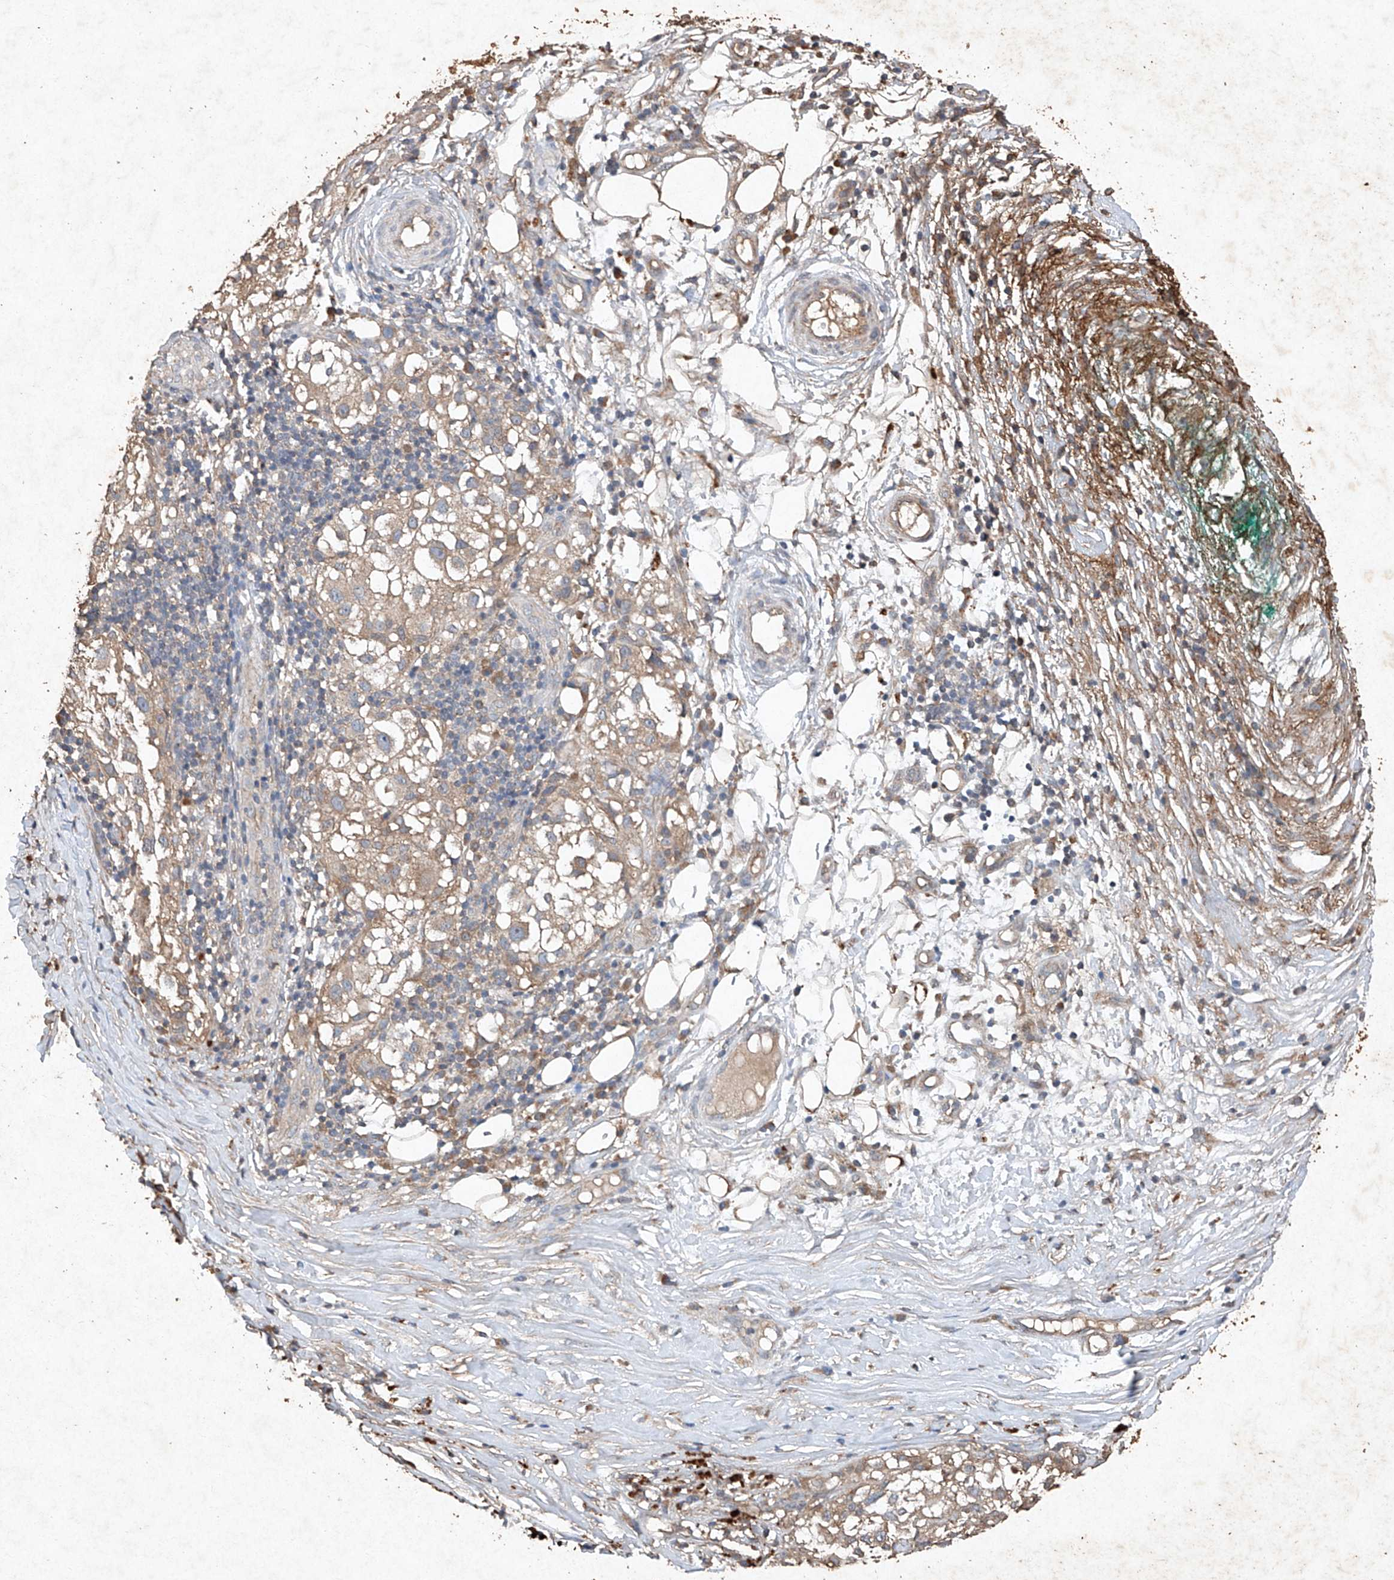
{"staining": {"intensity": "negative", "quantity": "none", "location": "none"}, "tissue": "melanoma", "cell_type": "Tumor cells", "image_type": "cancer", "snomed": [{"axis": "morphology", "description": "Necrosis, NOS"}, {"axis": "morphology", "description": "Malignant melanoma, NOS"}, {"axis": "topography", "description": "Skin"}], "caption": "Immunohistochemistry photomicrograph of melanoma stained for a protein (brown), which demonstrates no staining in tumor cells.", "gene": "STK3", "patient": {"sex": "female", "age": 87}}